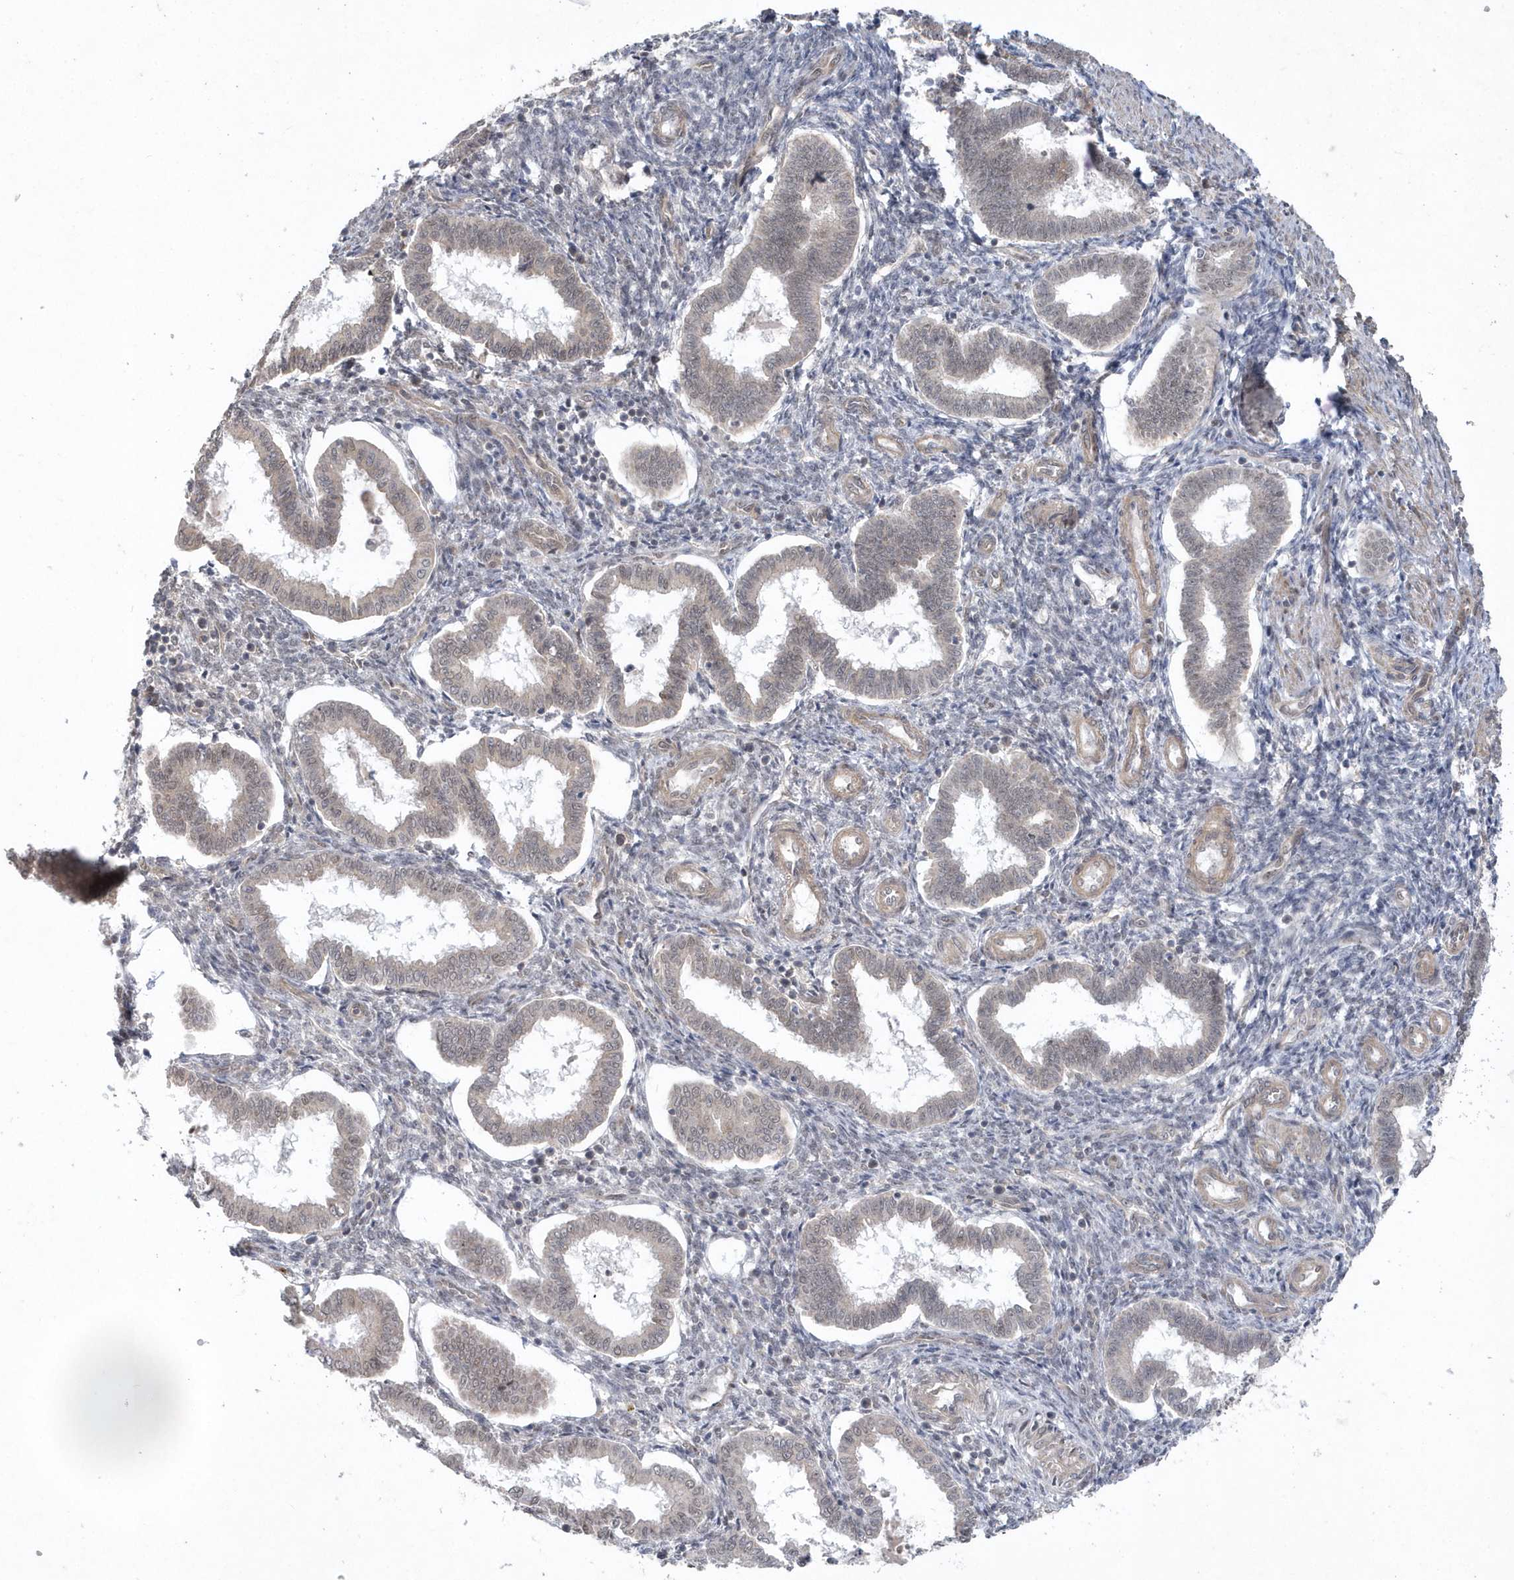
{"staining": {"intensity": "weak", "quantity": "25%-75%", "location": "nuclear"}, "tissue": "endometrium", "cell_type": "Cells in endometrial stroma", "image_type": "normal", "snomed": [{"axis": "morphology", "description": "Normal tissue, NOS"}, {"axis": "topography", "description": "Endometrium"}], "caption": "DAB (3,3'-diaminobenzidine) immunohistochemical staining of unremarkable human endometrium demonstrates weak nuclear protein positivity in approximately 25%-75% of cells in endometrial stroma. (Brightfield microscopy of DAB IHC at high magnification).", "gene": "MXI1", "patient": {"sex": "female", "age": 24}}